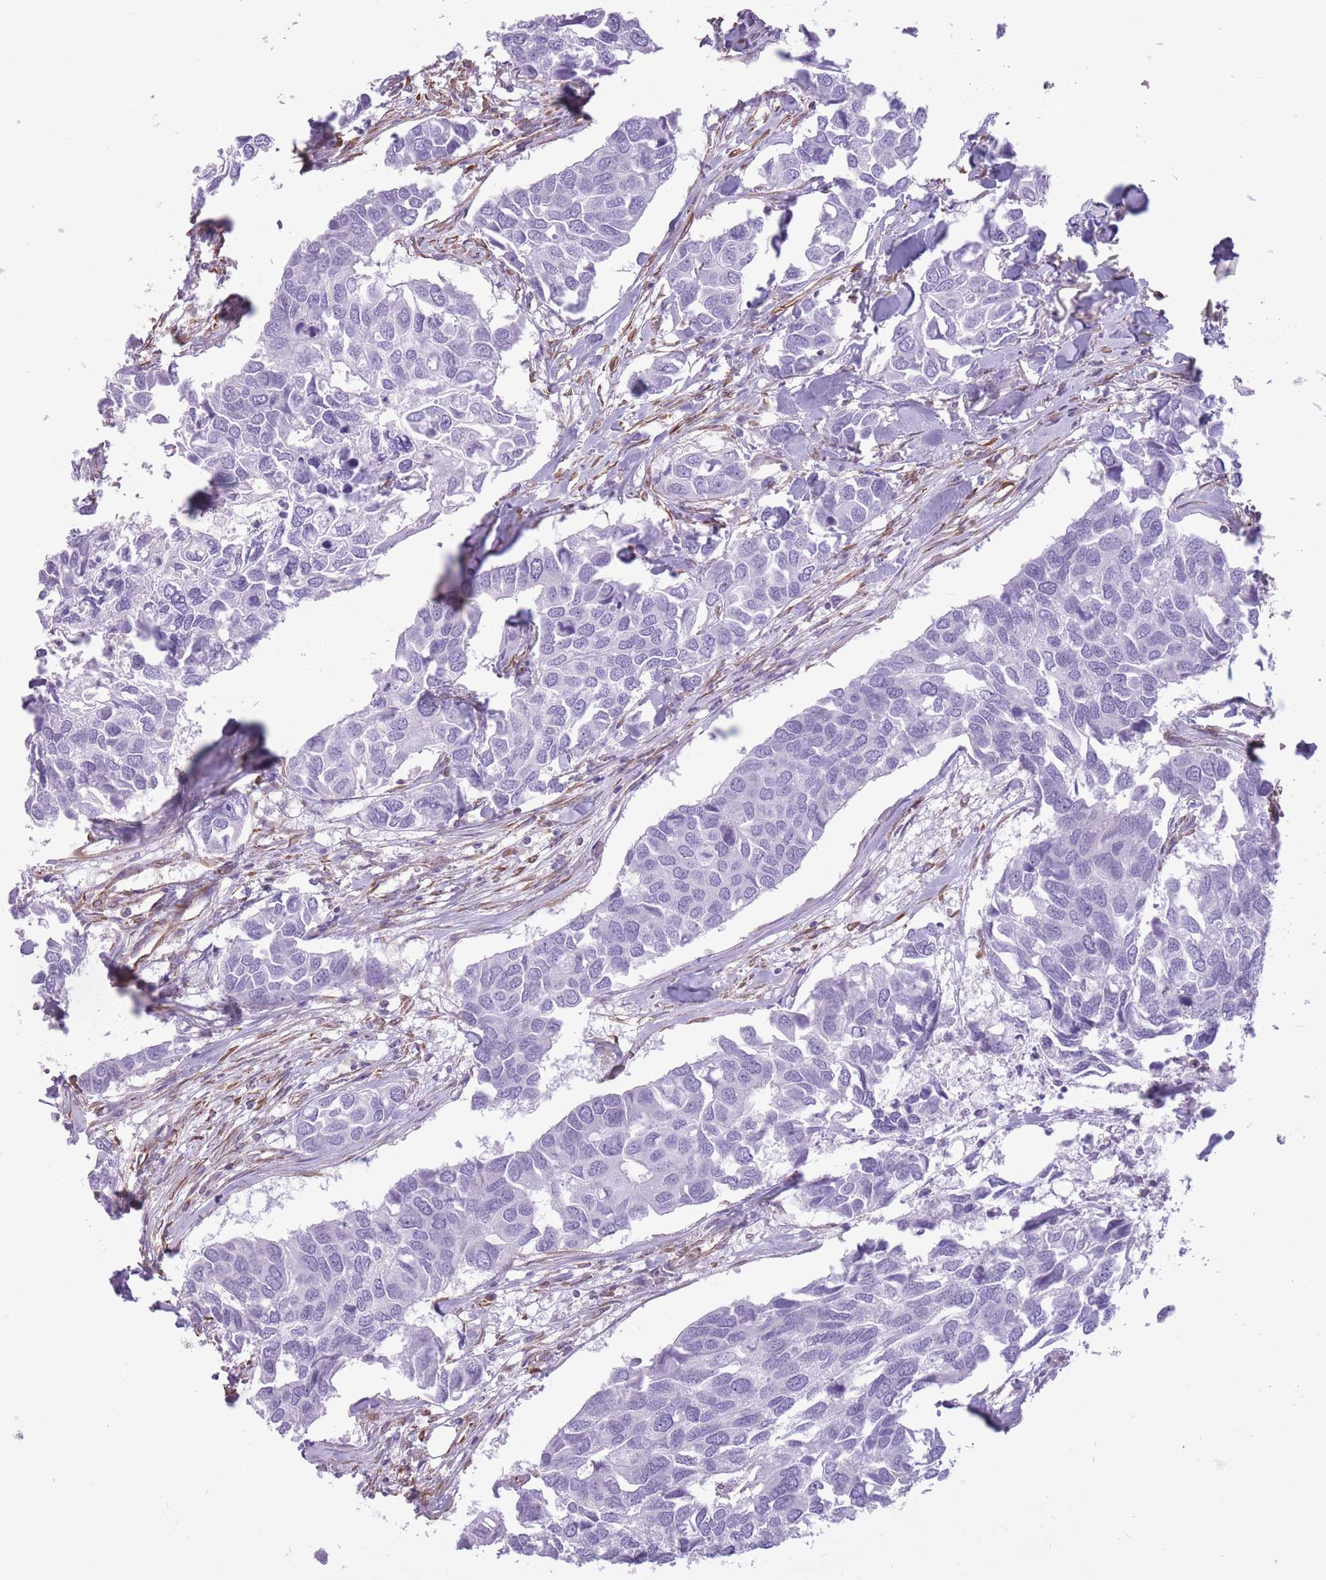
{"staining": {"intensity": "negative", "quantity": "none", "location": "none"}, "tissue": "breast cancer", "cell_type": "Tumor cells", "image_type": "cancer", "snomed": [{"axis": "morphology", "description": "Duct carcinoma"}, {"axis": "topography", "description": "Breast"}], "caption": "DAB (3,3'-diaminobenzidine) immunohistochemical staining of human infiltrating ductal carcinoma (breast) displays no significant expression in tumor cells.", "gene": "ADD1", "patient": {"sex": "female", "age": 83}}